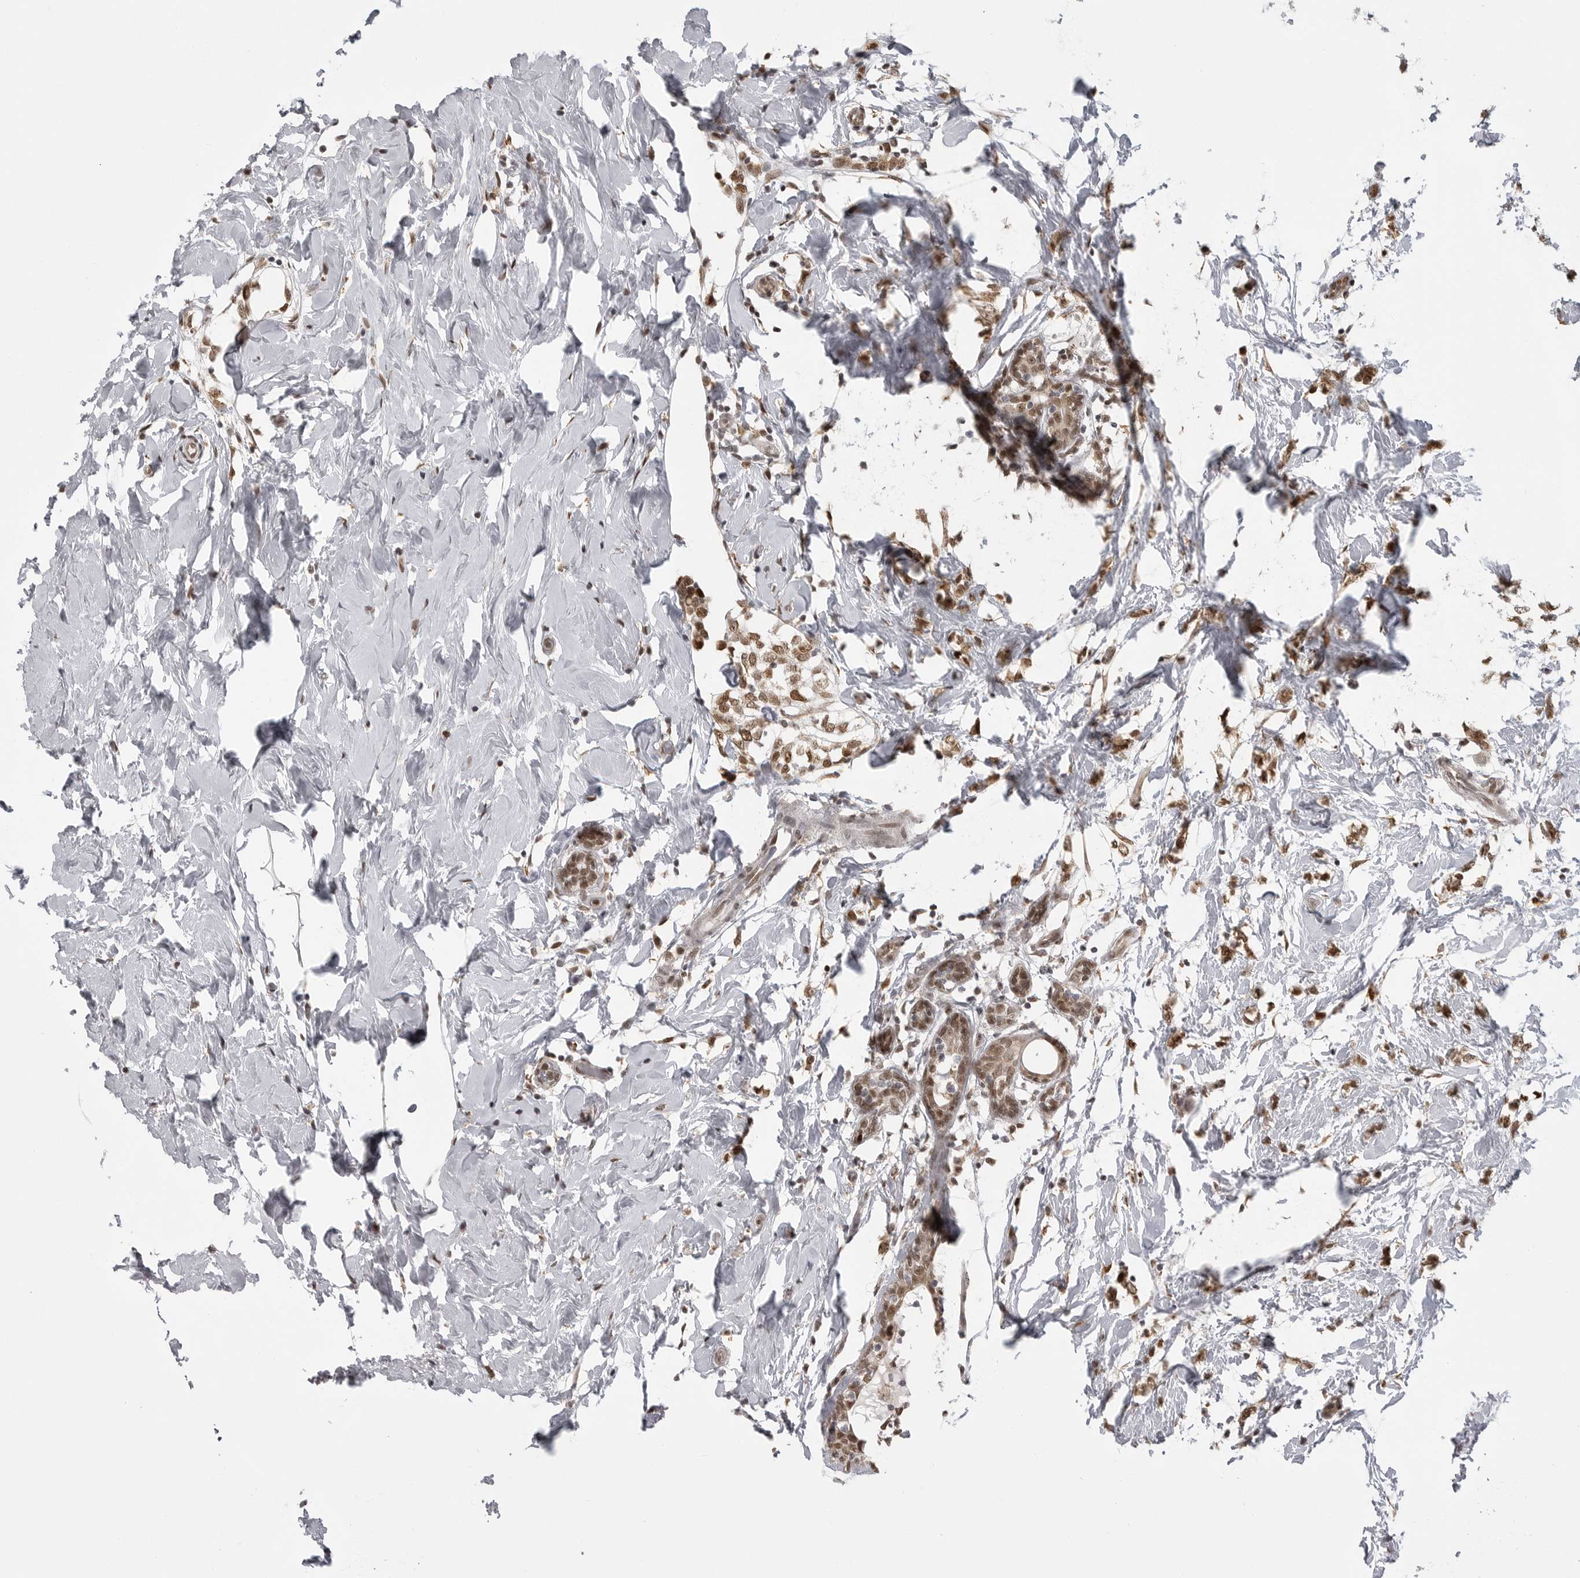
{"staining": {"intensity": "moderate", "quantity": ">75%", "location": "nuclear"}, "tissue": "breast cancer", "cell_type": "Tumor cells", "image_type": "cancer", "snomed": [{"axis": "morphology", "description": "Normal tissue, NOS"}, {"axis": "morphology", "description": "Lobular carcinoma"}, {"axis": "topography", "description": "Breast"}], "caption": "Protein staining shows moderate nuclear staining in about >75% of tumor cells in breast cancer.", "gene": "ISG20L2", "patient": {"sex": "female", "age": 47}}